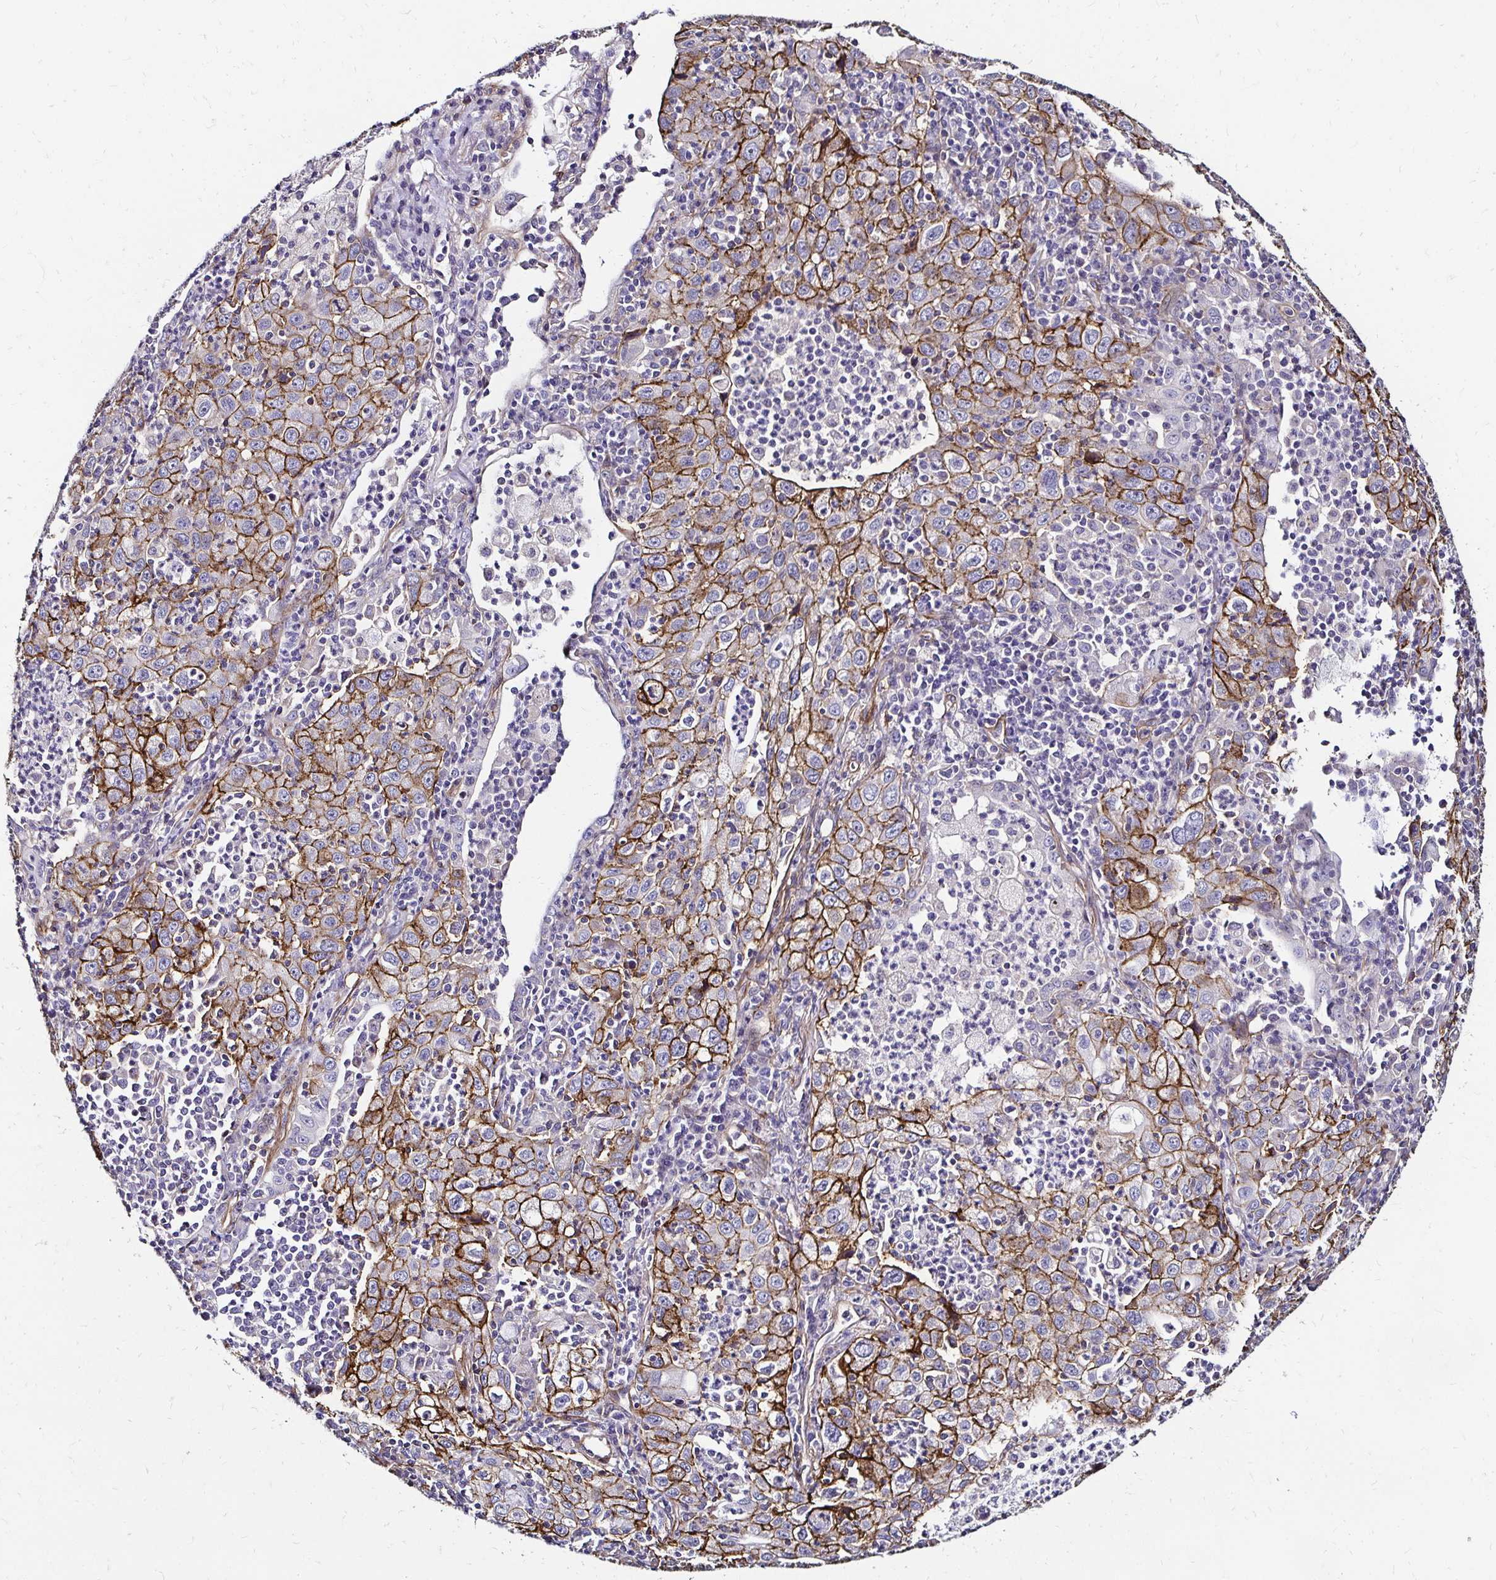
{"staining": {"intensity": "strong", "quantity": "25%-75%", "location": "cytoplasmic/membranous"}, "tissue": "lung cancer", "cell_type": "Tumor cells", "image_type": "cancer", "snomed": [{"axis": "morphology", "description": "Squamous cell carcinoma, NOS"}, {"axis": "topography", "description": "Lung"}], "caption": "Immunohistochemistry (IHC) staining of lung cancer, which exhibits high levels of strong cytoplasmic/membranous staining in about 25%-75% of tumor cells indicating strong cytoplasmic/membranous protein staining. The staining was performed using DAB (3,3'-diaminobenzidine) (brown) for protein detection and nuclei were counterstained in hematoxylin (blue).", "gene": "ITGB1", "patient": {"sex": "male", "age": 71}}